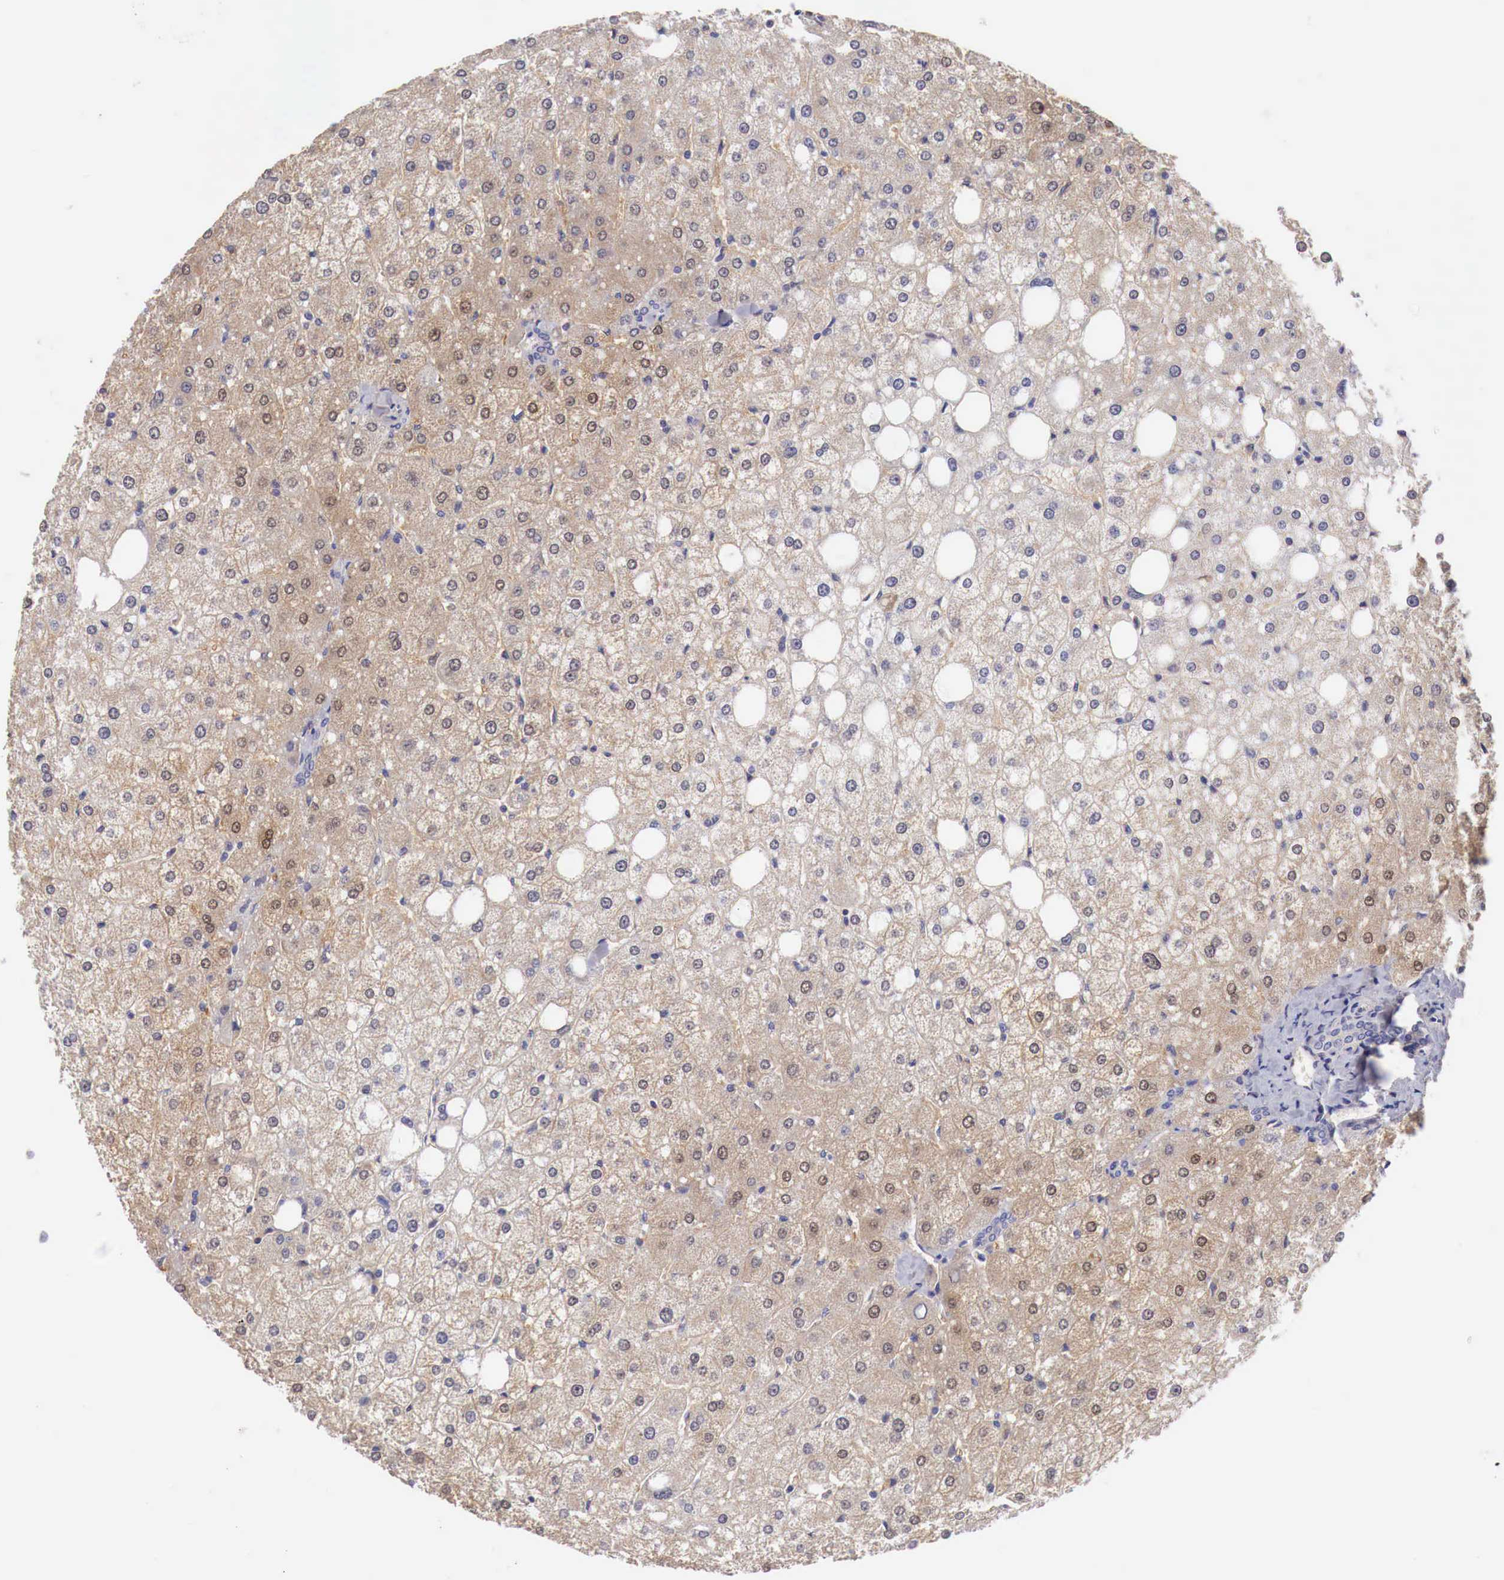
{"staining": {"intensity": "negative", "quantity": "none", "location": "none"}, "tissue": "liver", "cell_type": "Cholangiocytes", "image_type": "normal", "snomed": [{"axis": "morphology", "description": "Normal tissue, NOS"}, {"axis": "topography", "description": "Liver"}], "caption": "Cholangiocytes show no significant positivity in unremarkable liver. (Brightfield microscopy of DAB immunohistochemistry at high magnification).", "gene": "KLHDC7B", "patient": {"sex": "male", "age": 35}}